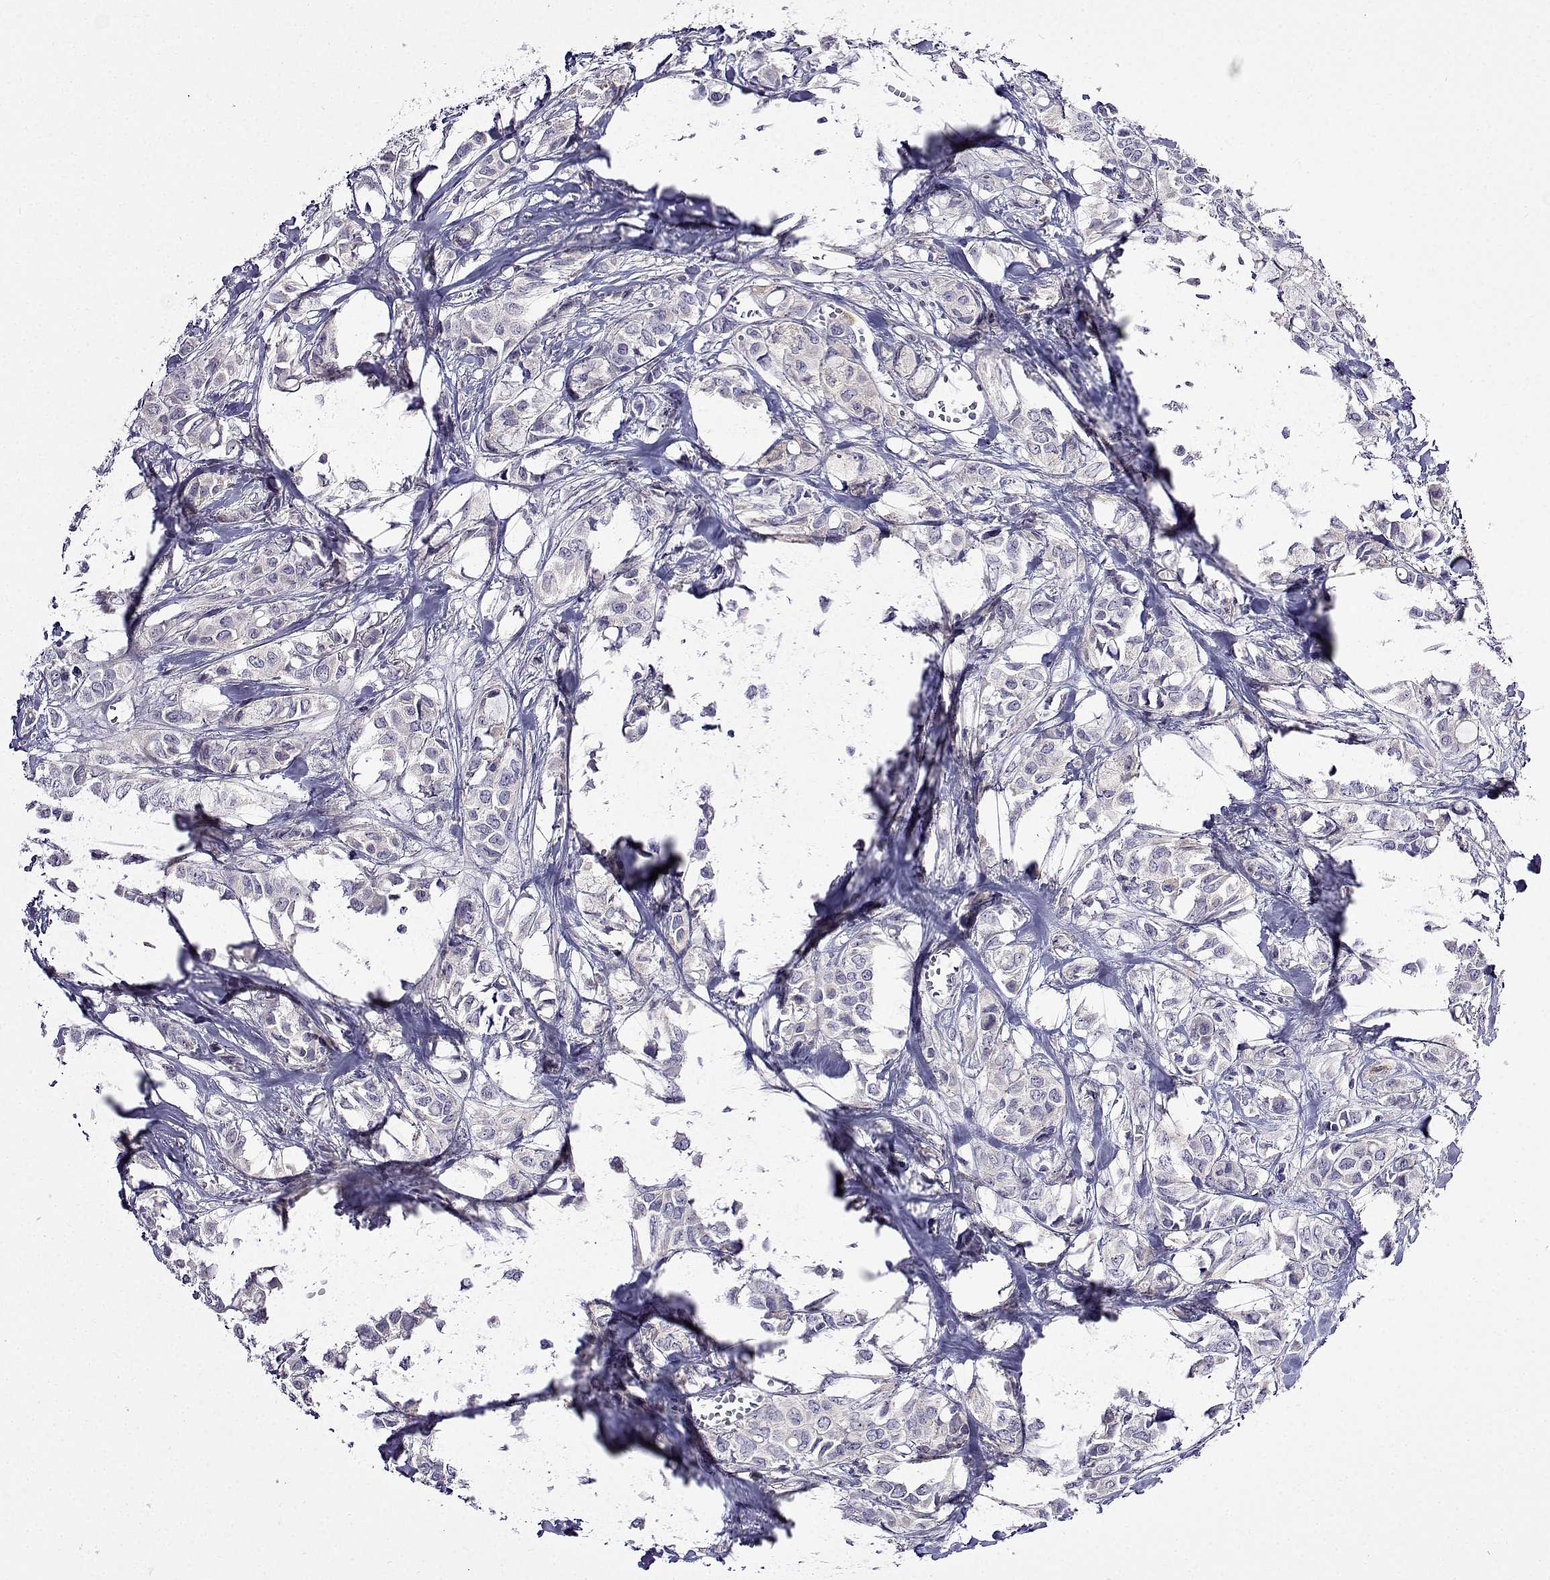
{"staining": {"intensity": "negative", "quantity": "none", "location": "none"}, "tissue": "breast cancer", "cell_type": "Tumor cells", "image_type": "cancer", "snomed": [{"axis": "morphology", "description": "Duct carcinoma"}, {"axis": "topography", "description": "Breast"}], "caption": "An image of breast intraductal carcinoma stained for a protein exhibits no brown staining in tumor cells.", "gene": "SULT2A1", "patient": {"sex": "female", "age": 85}}